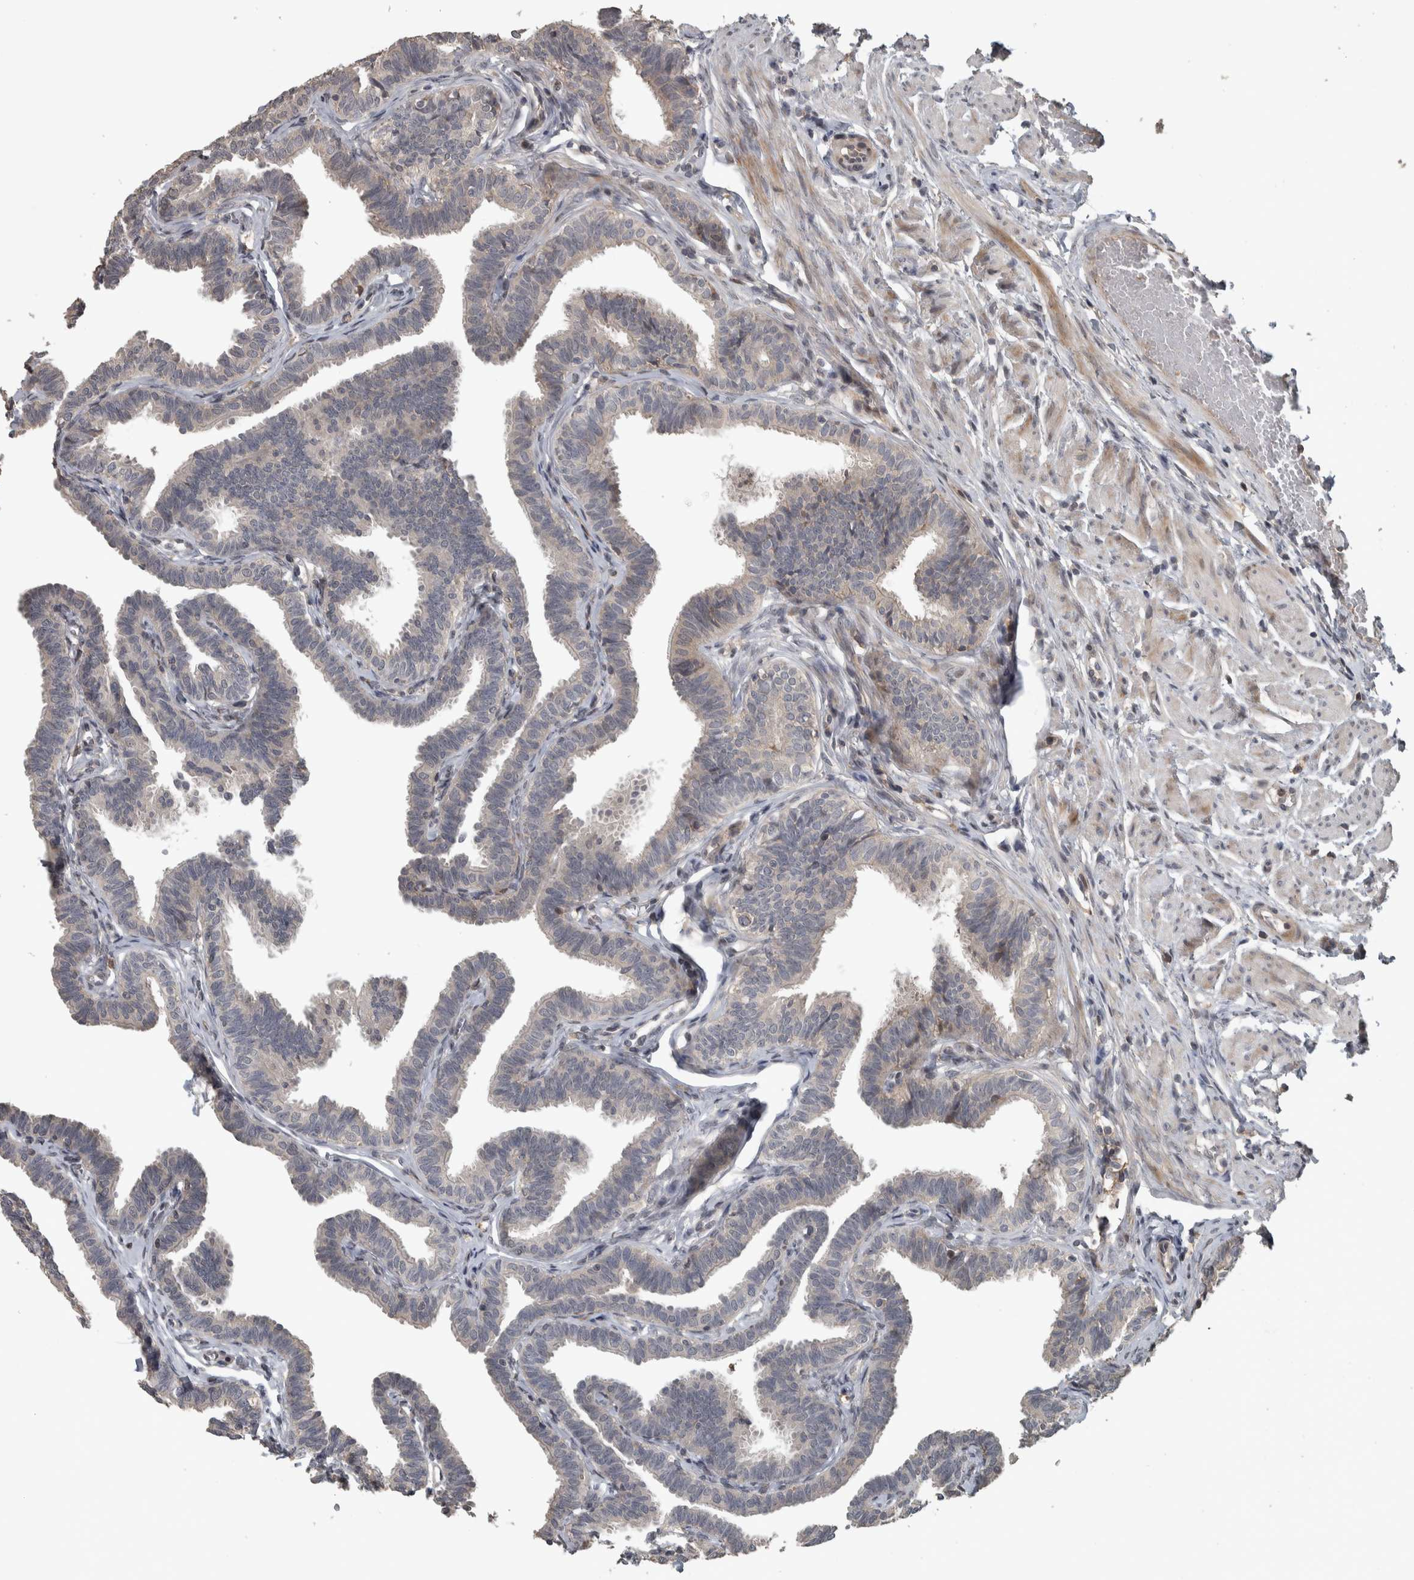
{"staining": {"intensity": "moderate", "quantity": "<25%", "location": "cytoplasmic/membranous"}, "tissue": "fallopian tube", "cell_type": "Glandular cells", "image_type": "normal", "snomed": [{"axis": "morphology", "description": "Normal tissue, NOS"}, {"axis": "topography", "description": "Fallopian tube"}, {"axis": "topography", "description": "Ovary"}], "caption": "DAB (3,3'-diaminobenzidine) immunohistochemical staining of benign human fallopian tube displays moderate cytoplasmic/membranous protein staining in approximately <25% of glandular cells.", "gene": "ERAL1", "patient": {"sex": "female", "age": 23}}